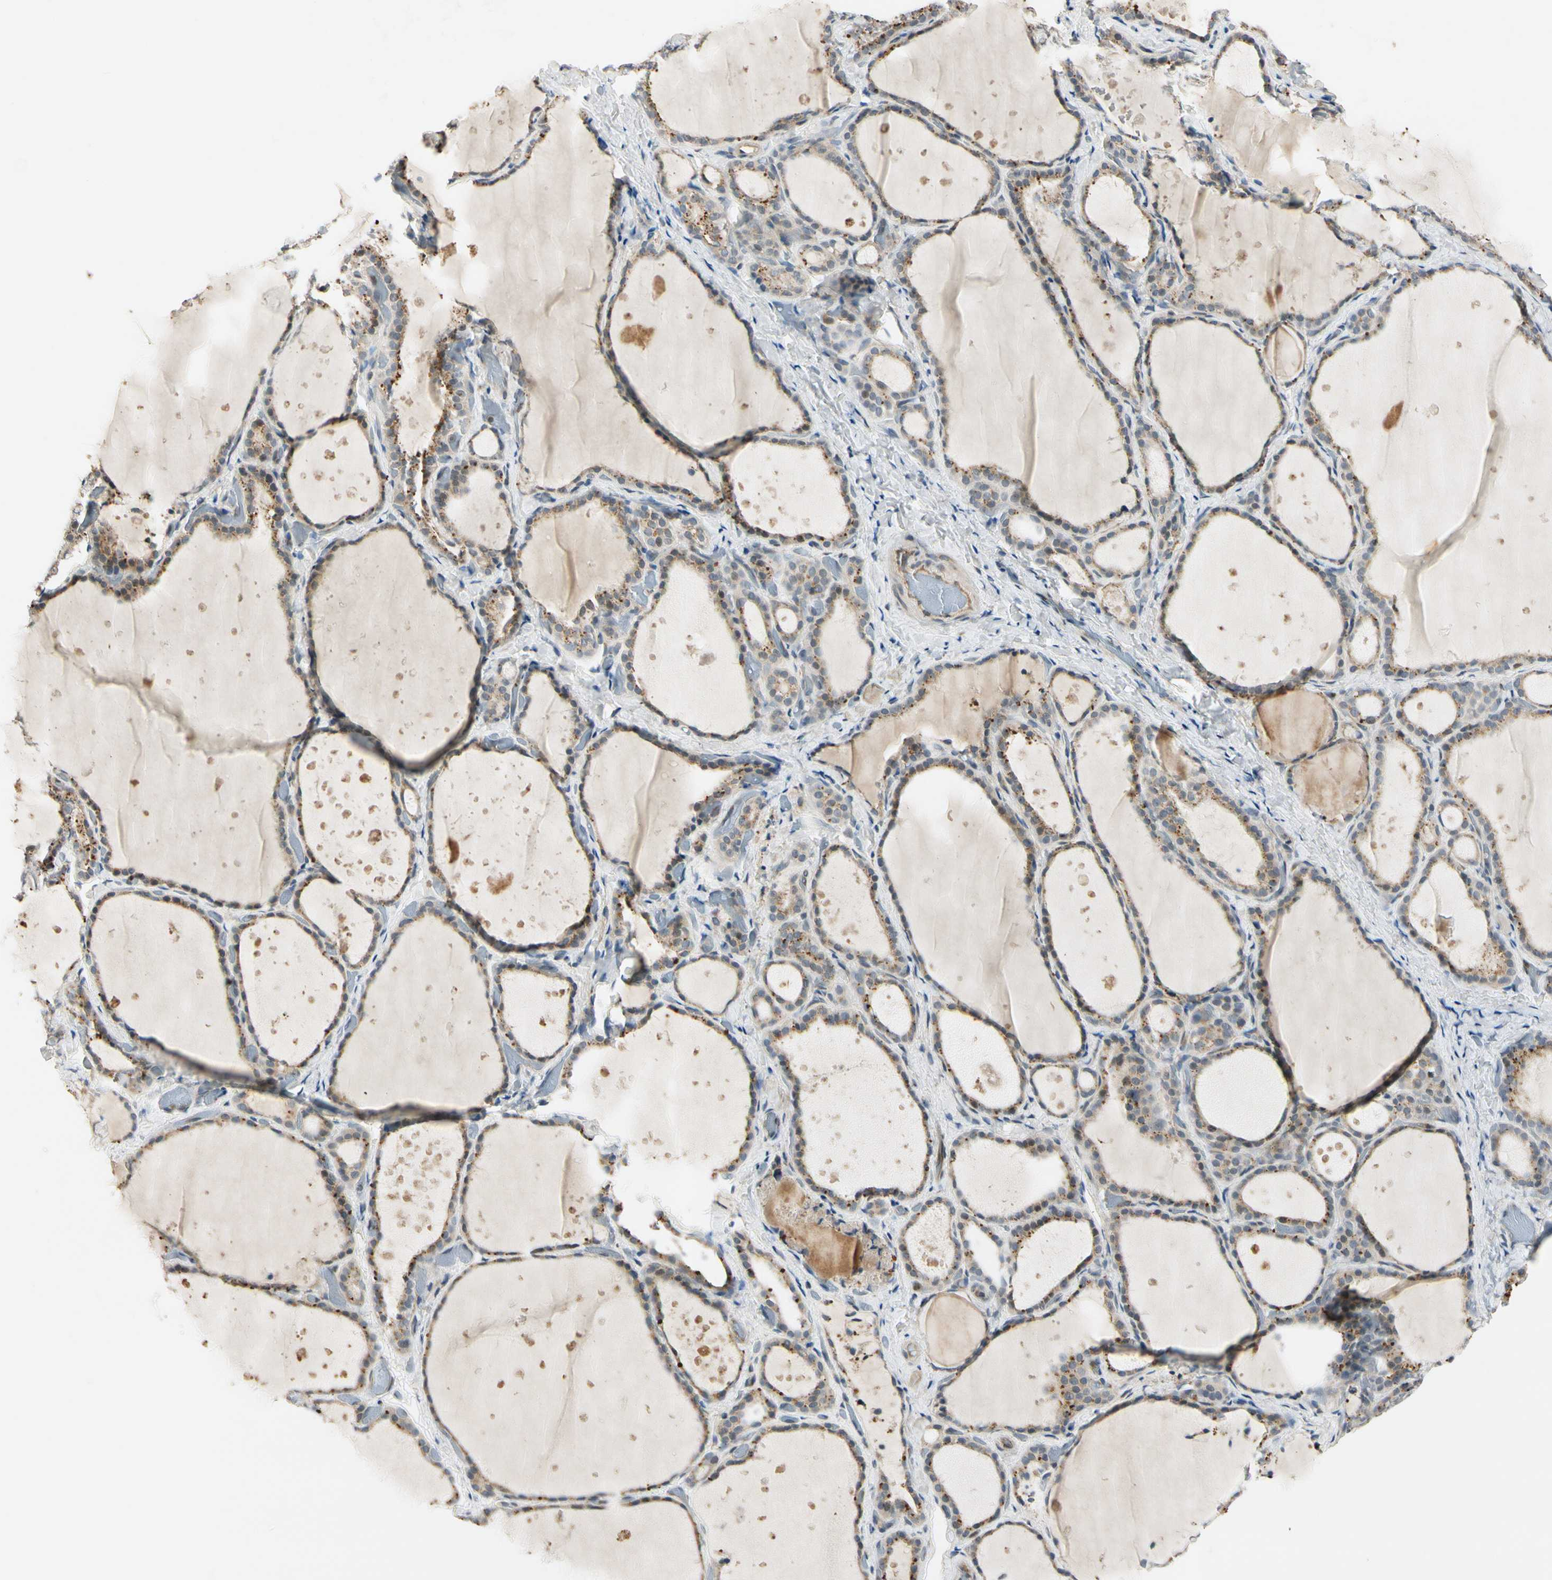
{"staining": {"intensity": "moderate", "quantity": ">75%", "location": "cytoplasmic/membranous"}, "tissue": "thyroid gland", "cell_type": "Glandular cells", "image_type": "normal", "snomed": [{"axis": "morphology", "description": "Normal tissue, NOS"}, {"axis": "topography", "description": "Thyroid gland"}], "caption": "A histopathology image showing moderate cytoplasmic/membranous positivity in approximately >75% of glandular cells in benign thyroid gland, as visualized by brown immunohistochemical staining.", "gene": "RPS6KB2", "patient": {"sex": "female", "age": 44}}